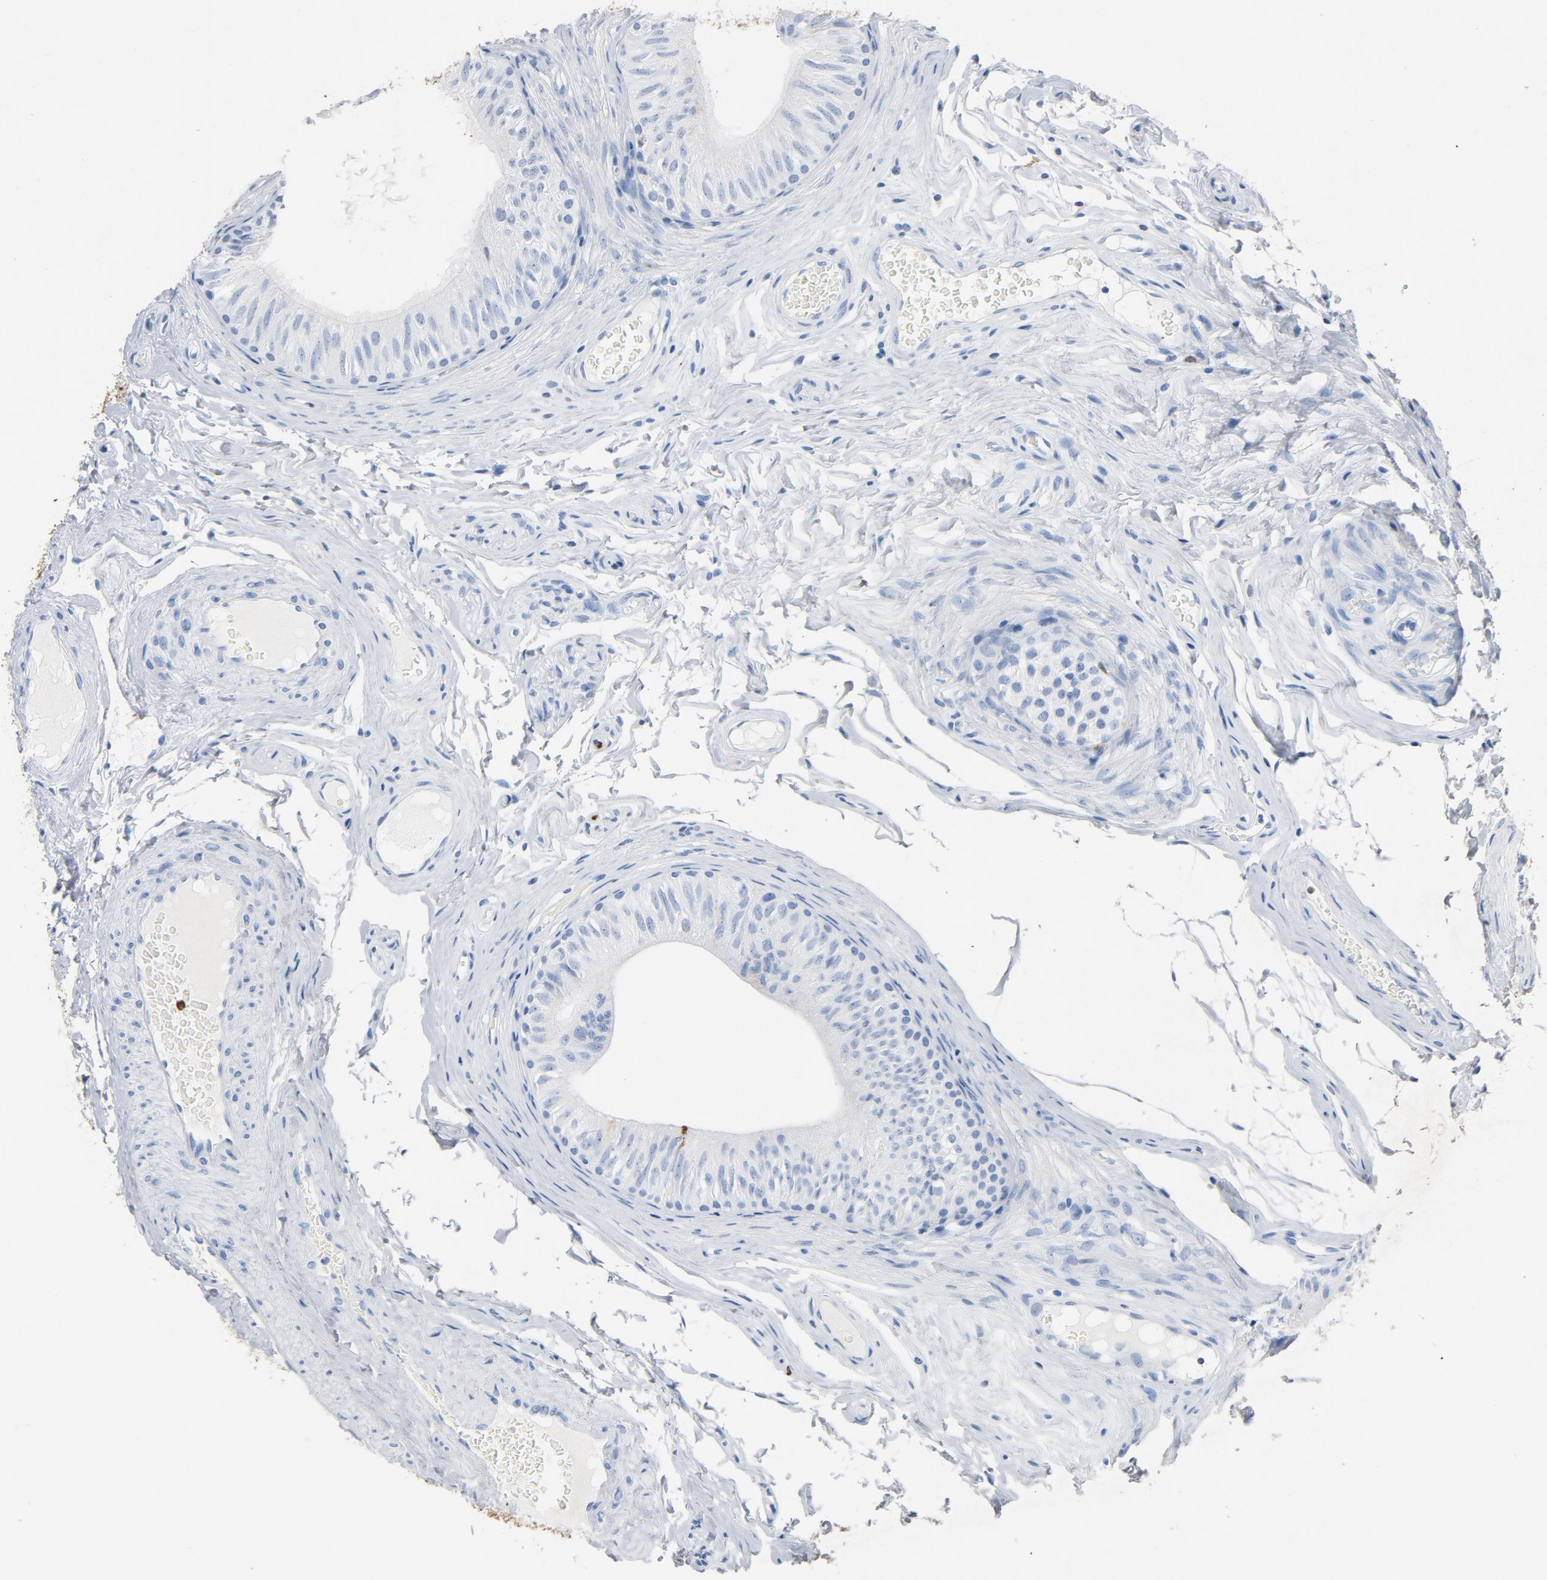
{"staining": {"intensity": "strong", "quantity": "25%-75%", "location": "cytoplasmic/membranous"}, "tissue": "epididymis", "cell_type": "Glandular cells", "image_type": "normal", "snomed": [{"axis": "morphology", "description": "Normal tissue, NOS"}, {"axis": "topography", "description": "Testis"}, {"axis": "topography", "description": "Epididymis"}], "caption": "Immunohistochemistry staining of normal epididymis, which exhibits high levels of strong cytoplasmic/membranous positivity in about 25%-75% of glandular cells indicating strong cytoplasmic/membranous protein positivity. The staining was performed using DAB (3,3'-diaminobenzidine) (brown) for protein detection and nuclei were counterstained in hematoxylin (blue).", "gene": "PTPRB", "patient": {"sex": "male", "age": 36}}